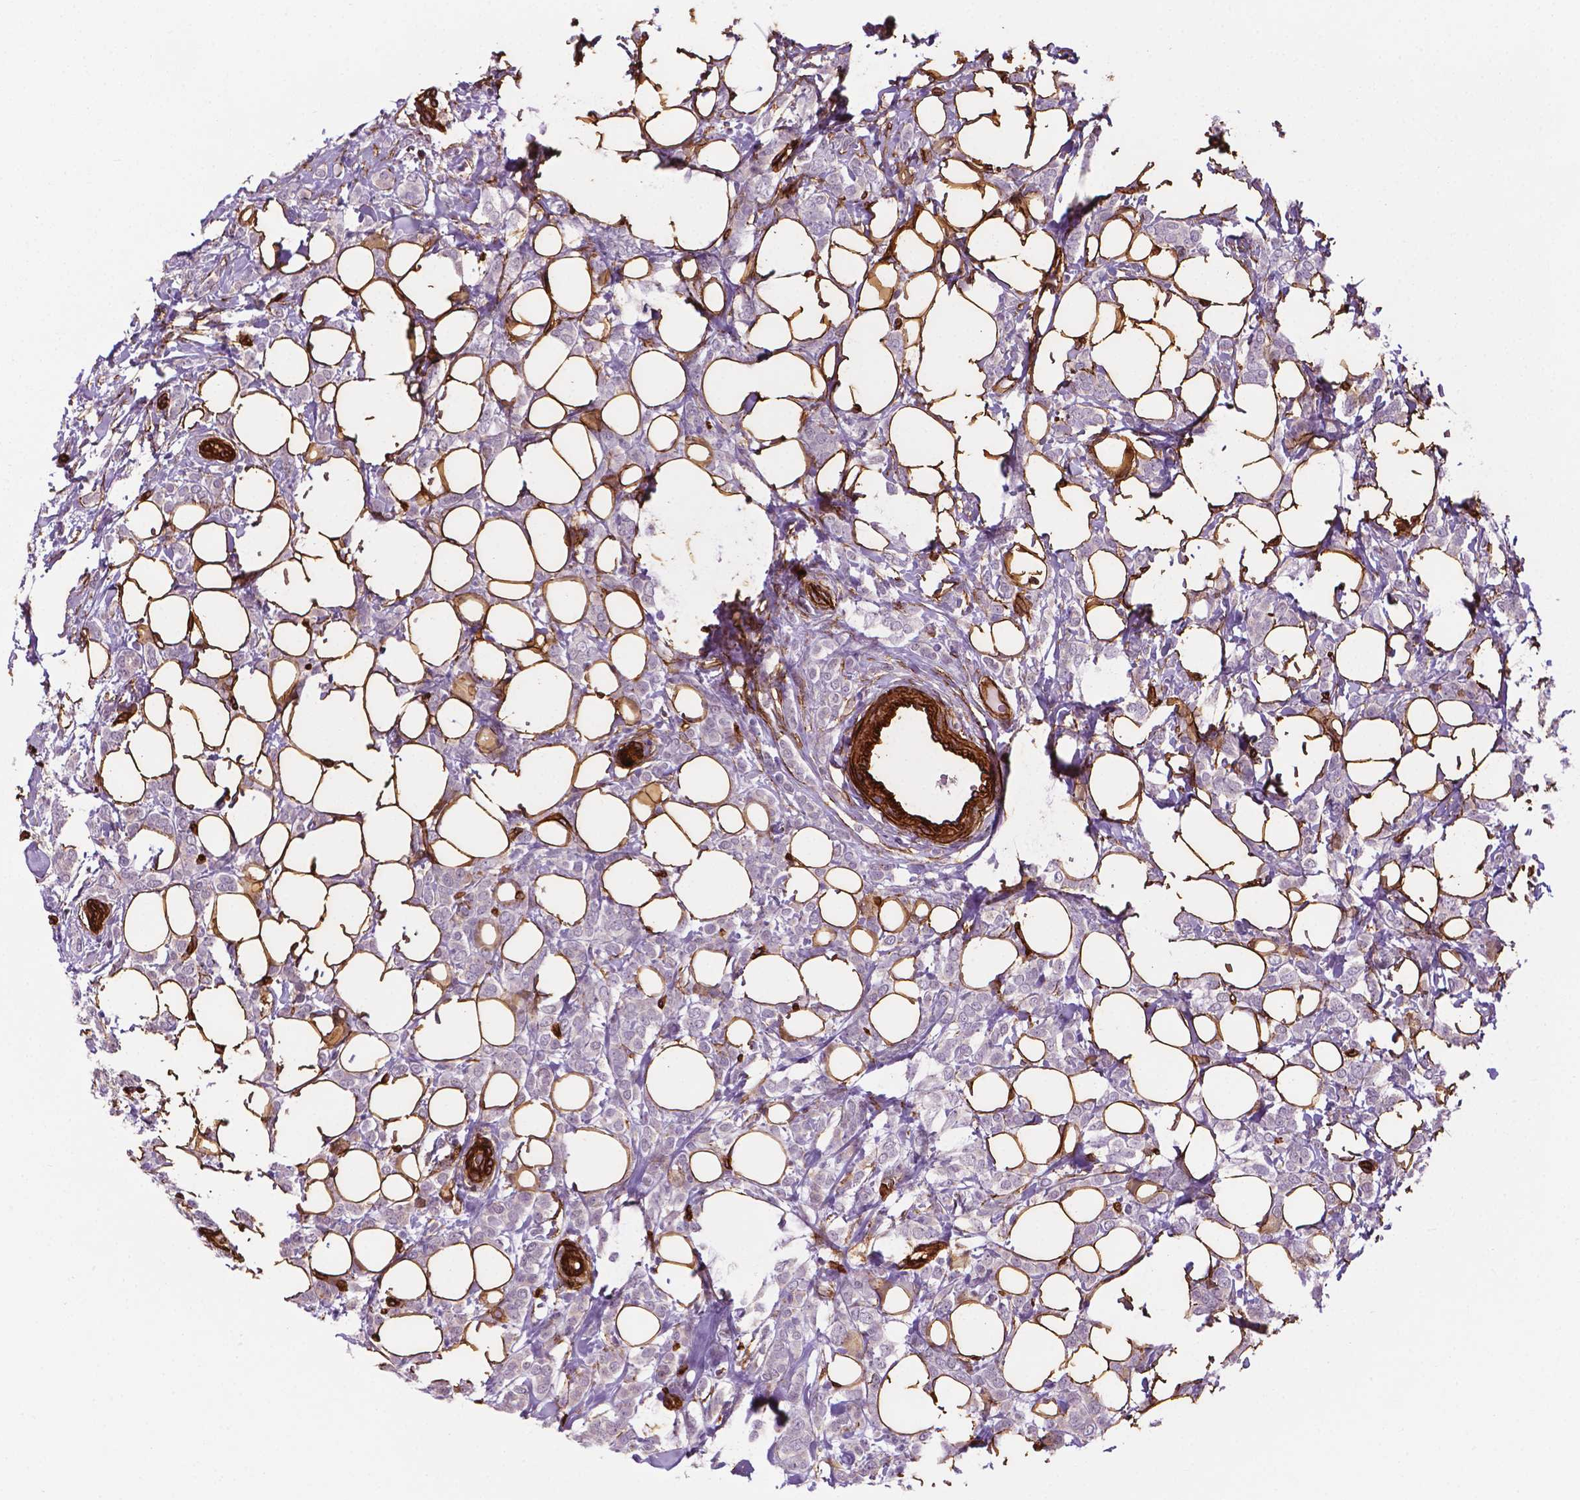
{"staining": {"intensity": "negative", "quantity": "none", "location": "none"}, "tissue": "breast cancer", "cell_type": "Tumor cells", "image_type": "cancer", "snomed": [{"axis": "morphology", "description": "Lobular carcinoma"}, {"axis": "topography", "description": "Breast"}], "caption": "A photomicrograph of breast cancer (lobular carcinoma) stained for a protein demonstrates no brown staining in tumor cells.", "gene": "EGFL8", "patient": {"sex": "female", "age": 49}}